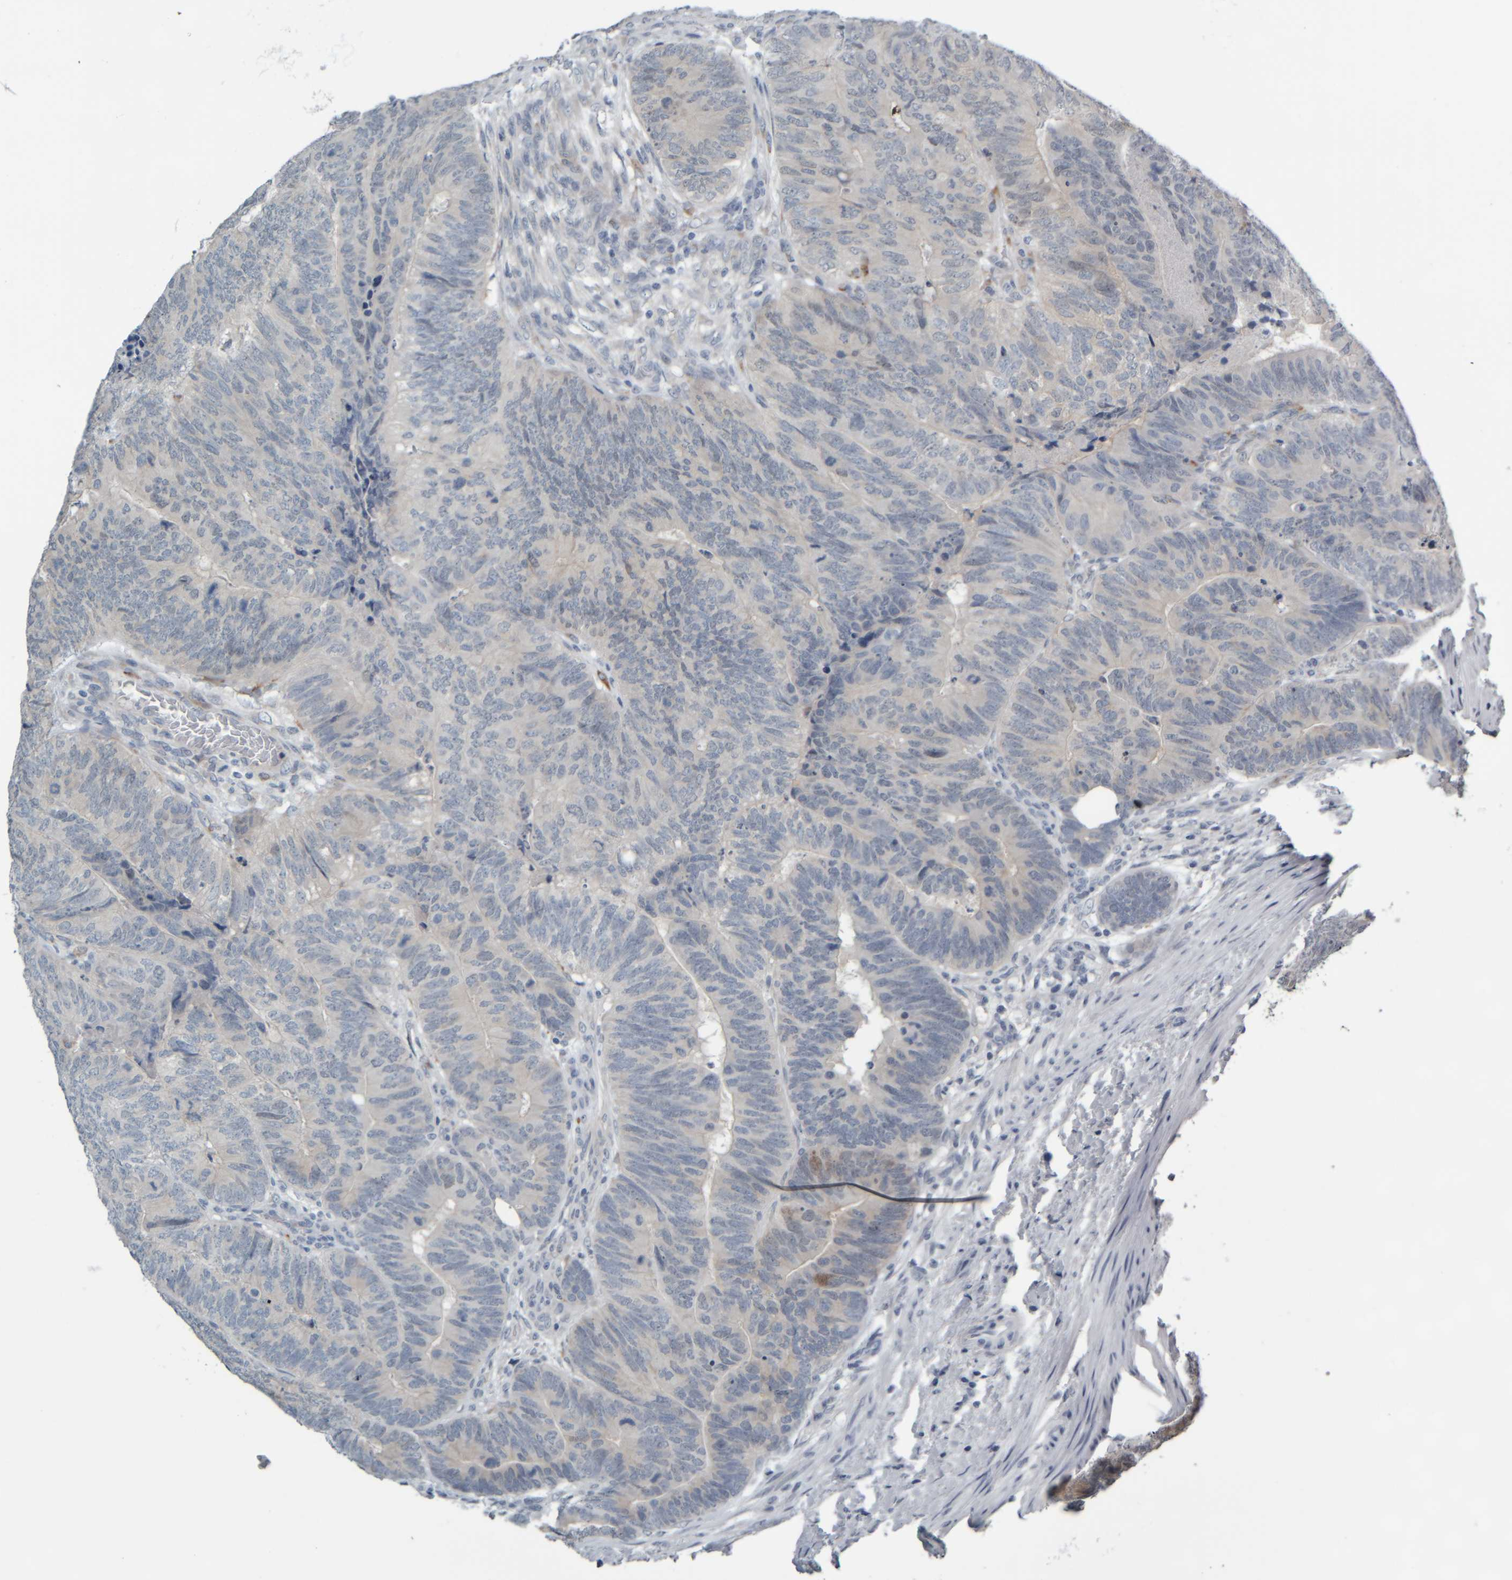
{"staining": {"intensity": "negative", "quantity": "none", "location": "none"}, "tissue": "colorectal cancer", "cell_type": "Tumor cells", "image_type": "cancer", "snomed": [{"axis": "morphology", "description": "Adenocarcinoma, NOS"}, {"axis": "topography", "description": "Colon"}], "caption": "Histopathology image shows no protein positivity in tumor cells of colorectal cancer tissue.", "gene": "COL14A1", "patient": {"sex": "female", "age": 67}}